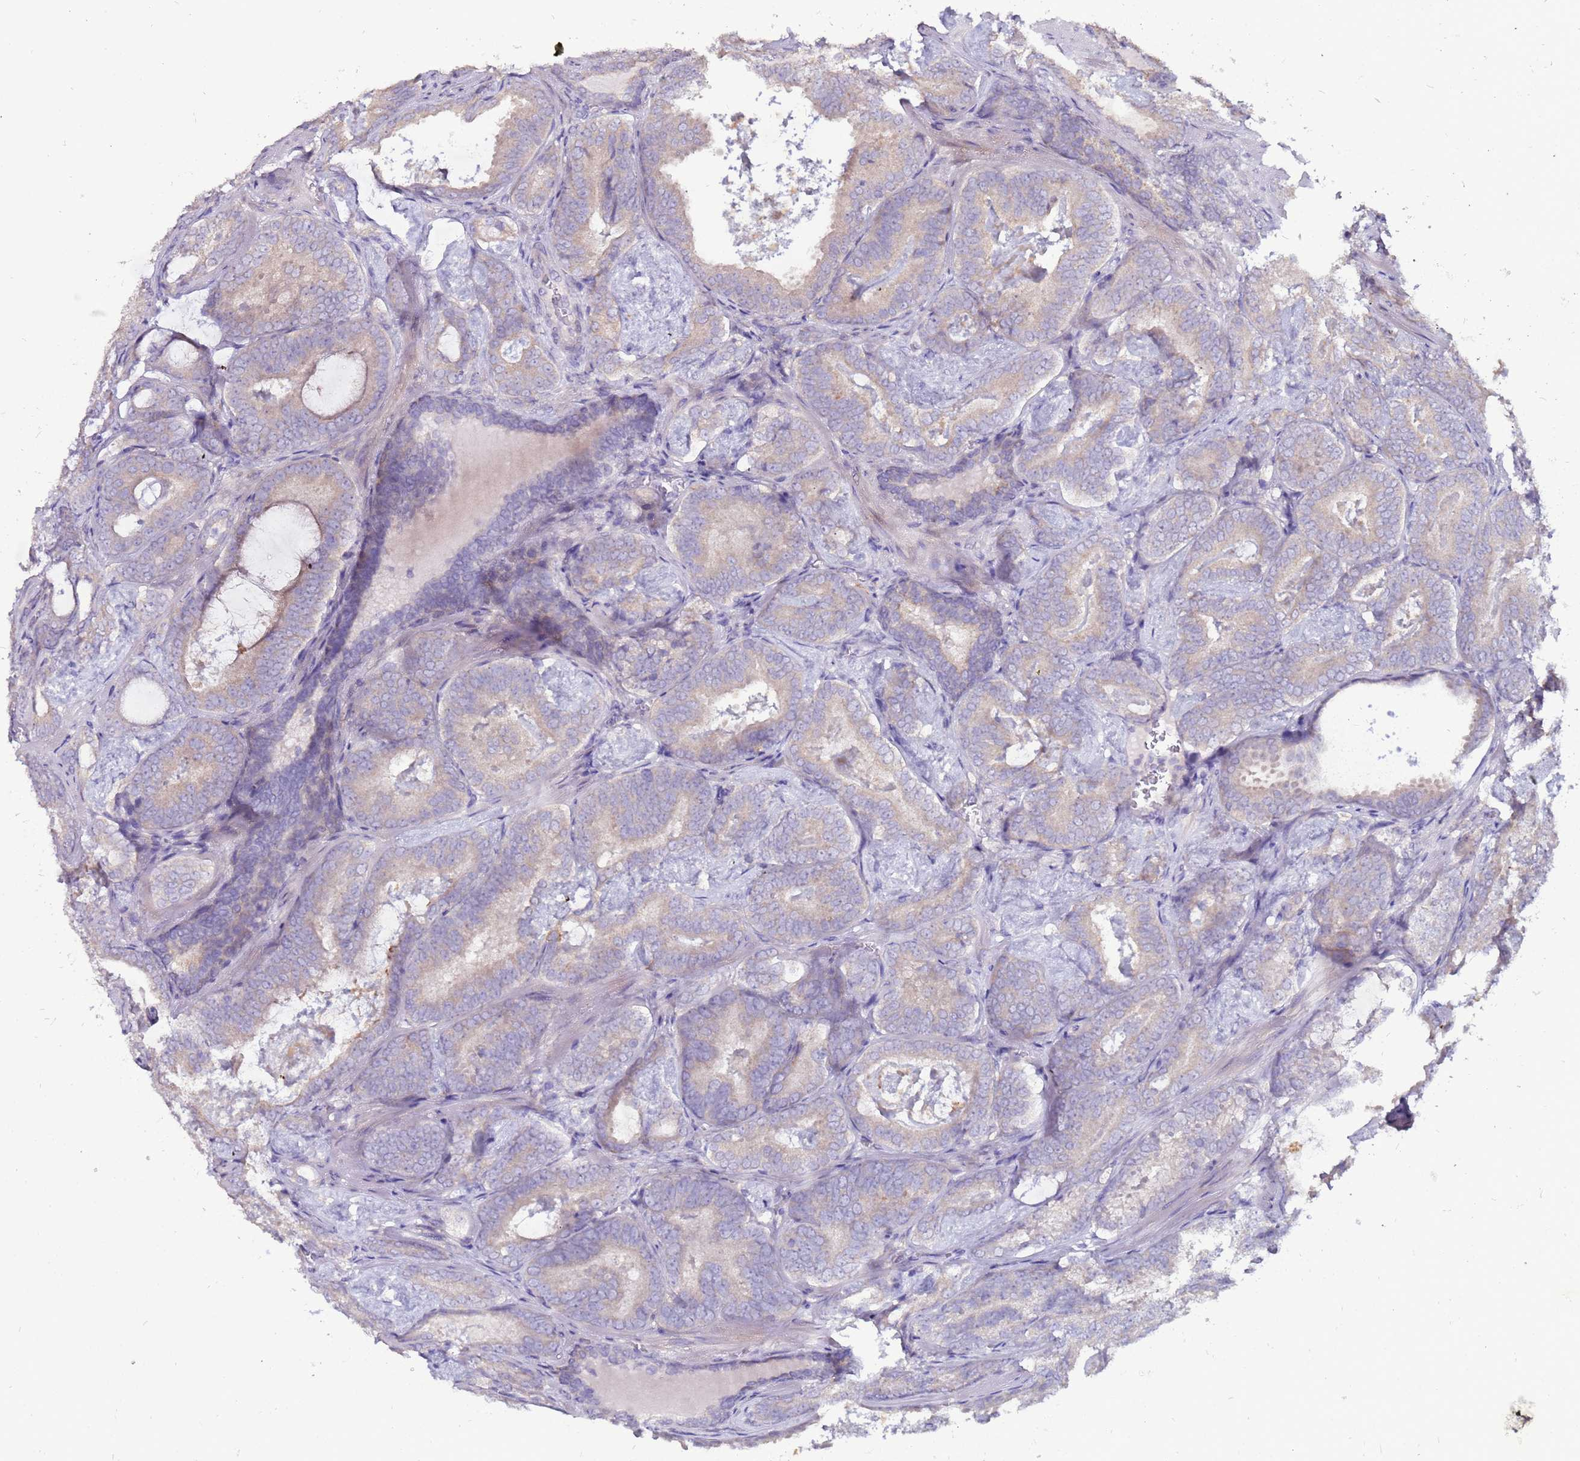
{"staining": {"intensity": "moderate", "quantity": "25%-75%", "location": "cytoplasmic/membranous"}, "tissue": "prostate cancer", "cell_type": "Tumor cells", "image_type": "cancer", "snomed": [{"axis": "morphology", "description": "Adenocarcinoma, Low grade"}, {"axis": "topography", "description": "Prostate"}], "caption": "Approximately 25%-75% of tumor cells in human prostate cancer display moderate cytoplasmic/membranous protein staining as visualized by brown immunohistochemical staining.", "gene": "SLC44A3", "patient": {"sex": "male", "age": 60}}